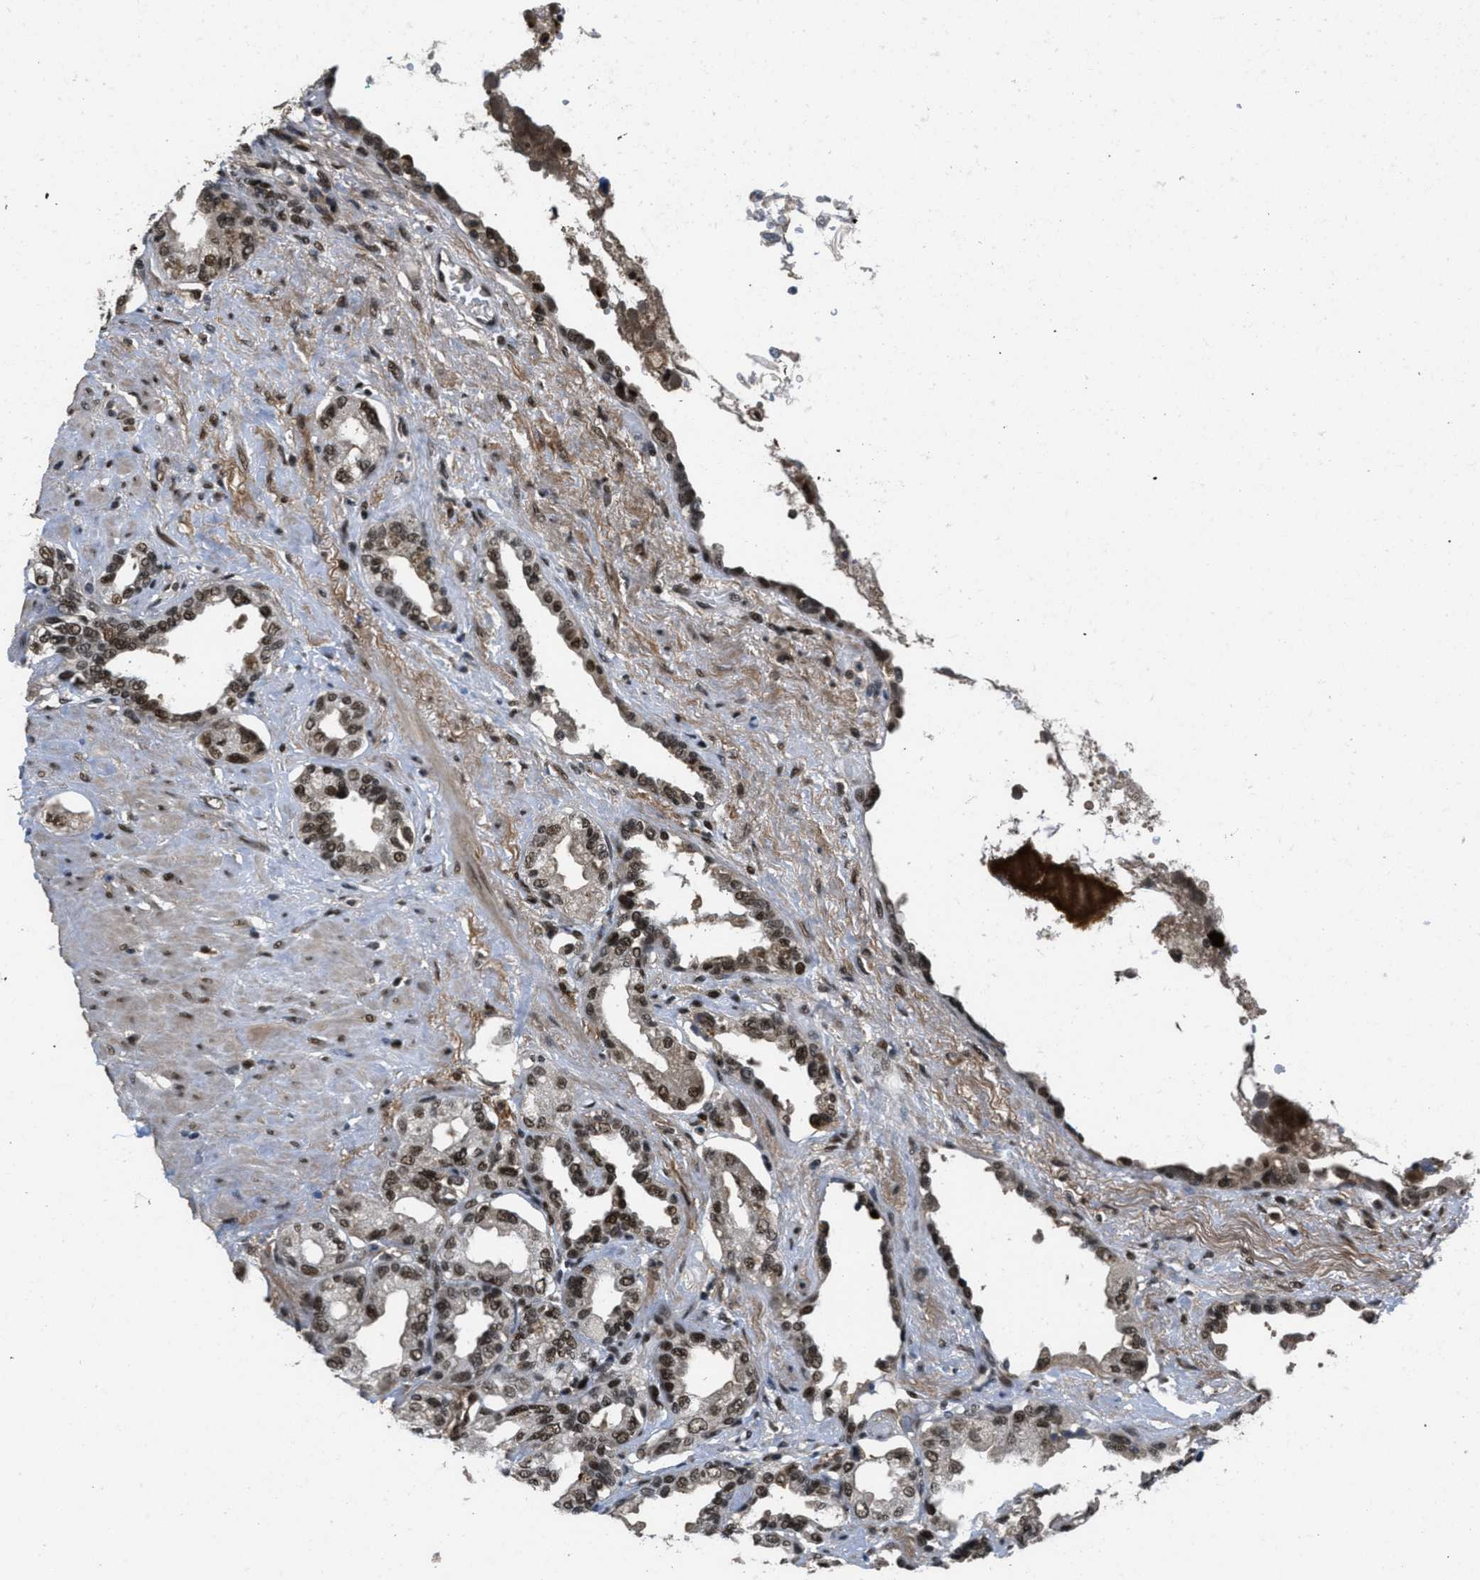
{"staining": {"intensity": "strong", "quantity": ">75%", "location": "nuclear"}, "tissue": "seminal vesicle", "cell_type": "Glandular cells", "image_type": "normal", "snomed": [{"axis": "morphology", "description": "Normal tissue, NOS"}, {"axis": "topography", "description": "Seminal veicle"}], "caption": "Immunohistochemistry staining of benign seminal vesicle, which exhibits high levels of strong nuclear positivity in about >75% of glandular cells indicating strong nuclear protein positivity. The staining was performed using DAB (3,3'-diaminobenzidine) (brown) for protein detection and nuclei were counterstained in hematoxylin (blue).", "gene": "CUL4B", "patient": {"sex": "male", "age": 61}}